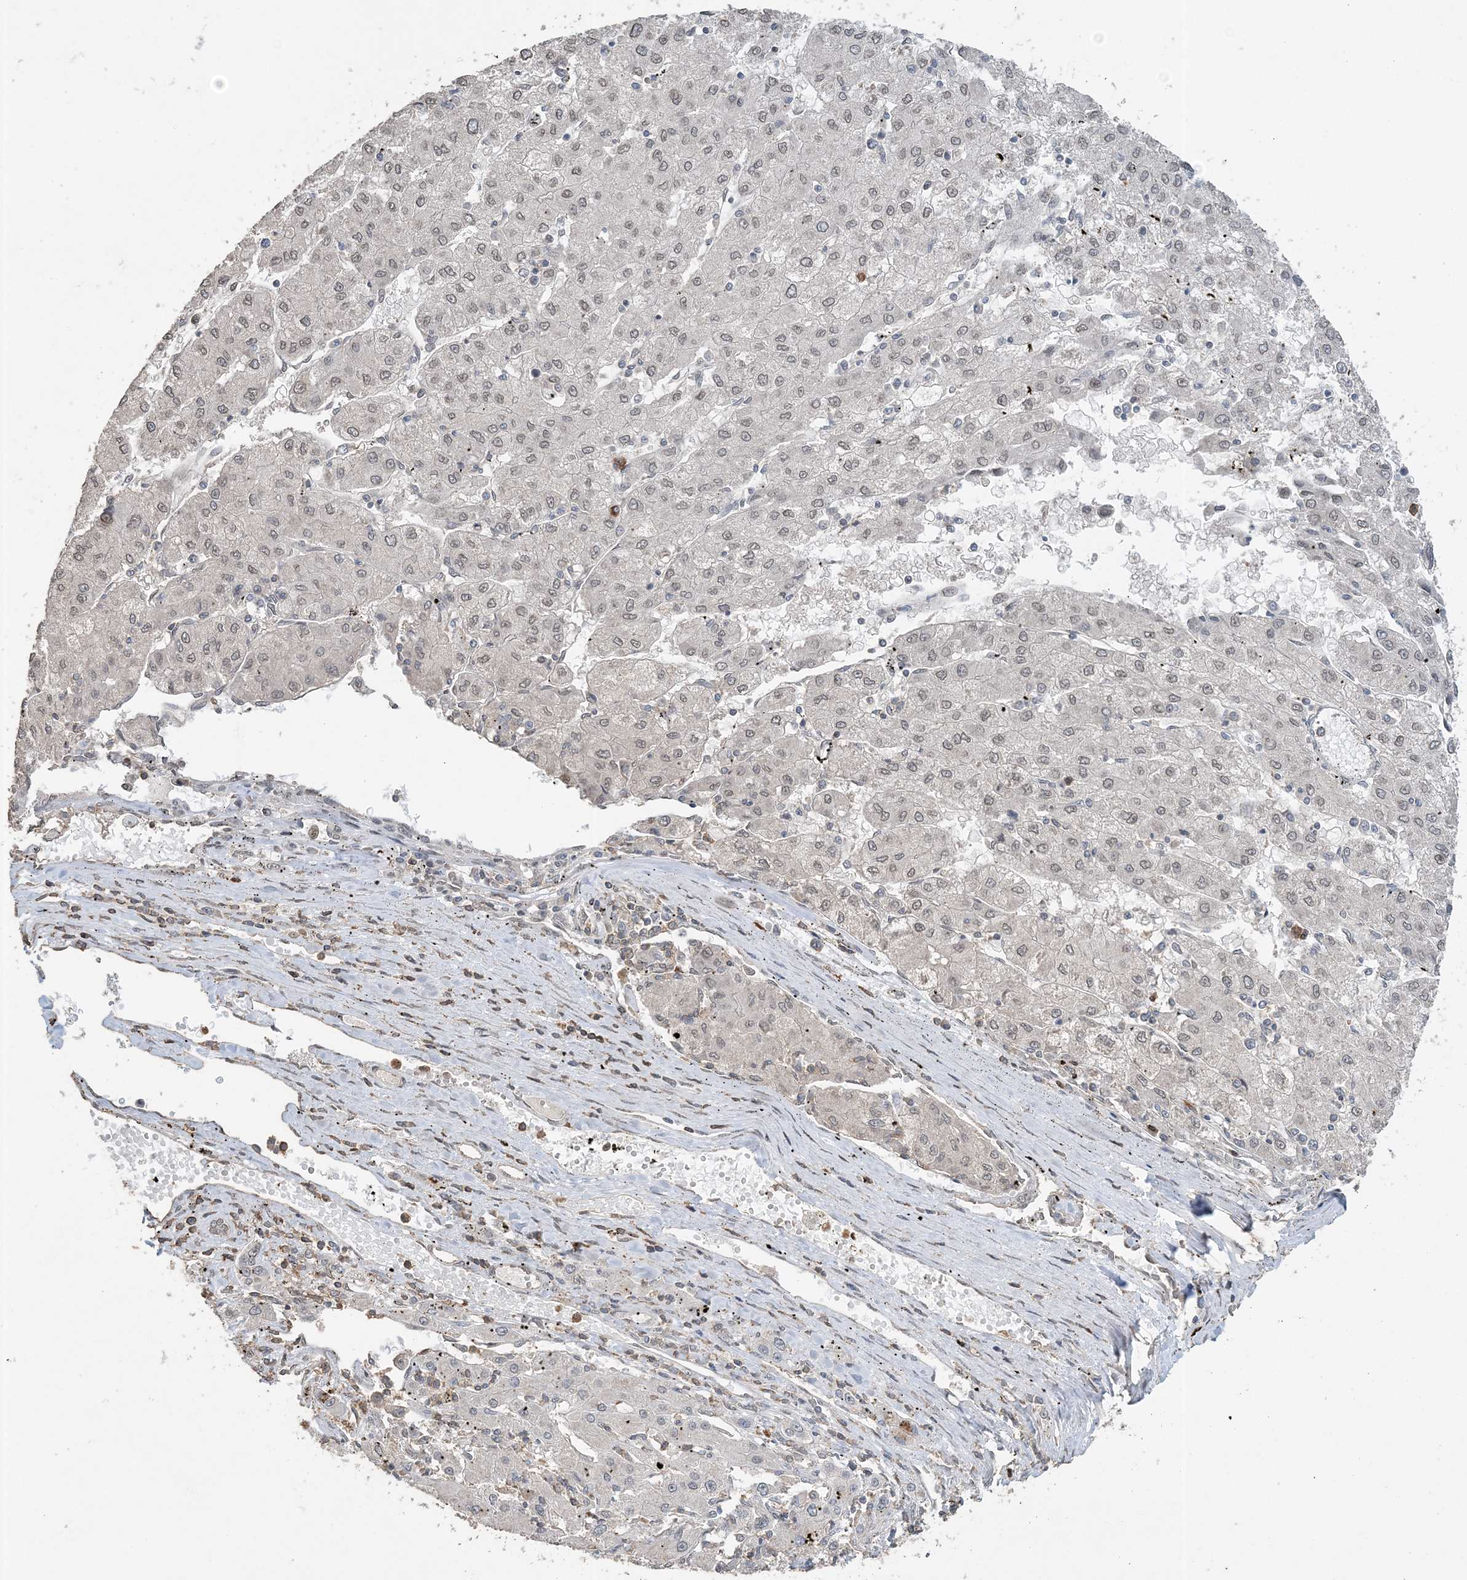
{"staining": {"intensity": "weak", "quantity": ">75%", "location": "nuclear"}, "tissue": "liver cancer", "cell_type": "Tumor cells", "image_type": "cancer", "snomed": [{"axis": "morphology", "description": "Carcinoma, Hepatocellular, NOS"}, {"axis": "topography", "description": "Liver"}], "caption": "The image shows staining of liver cancer, revealing weak nuclear protein expression (brown color) within tumor cells.", "gene": "FAM110A", "patient": {"sex": "male", "age": 72}}